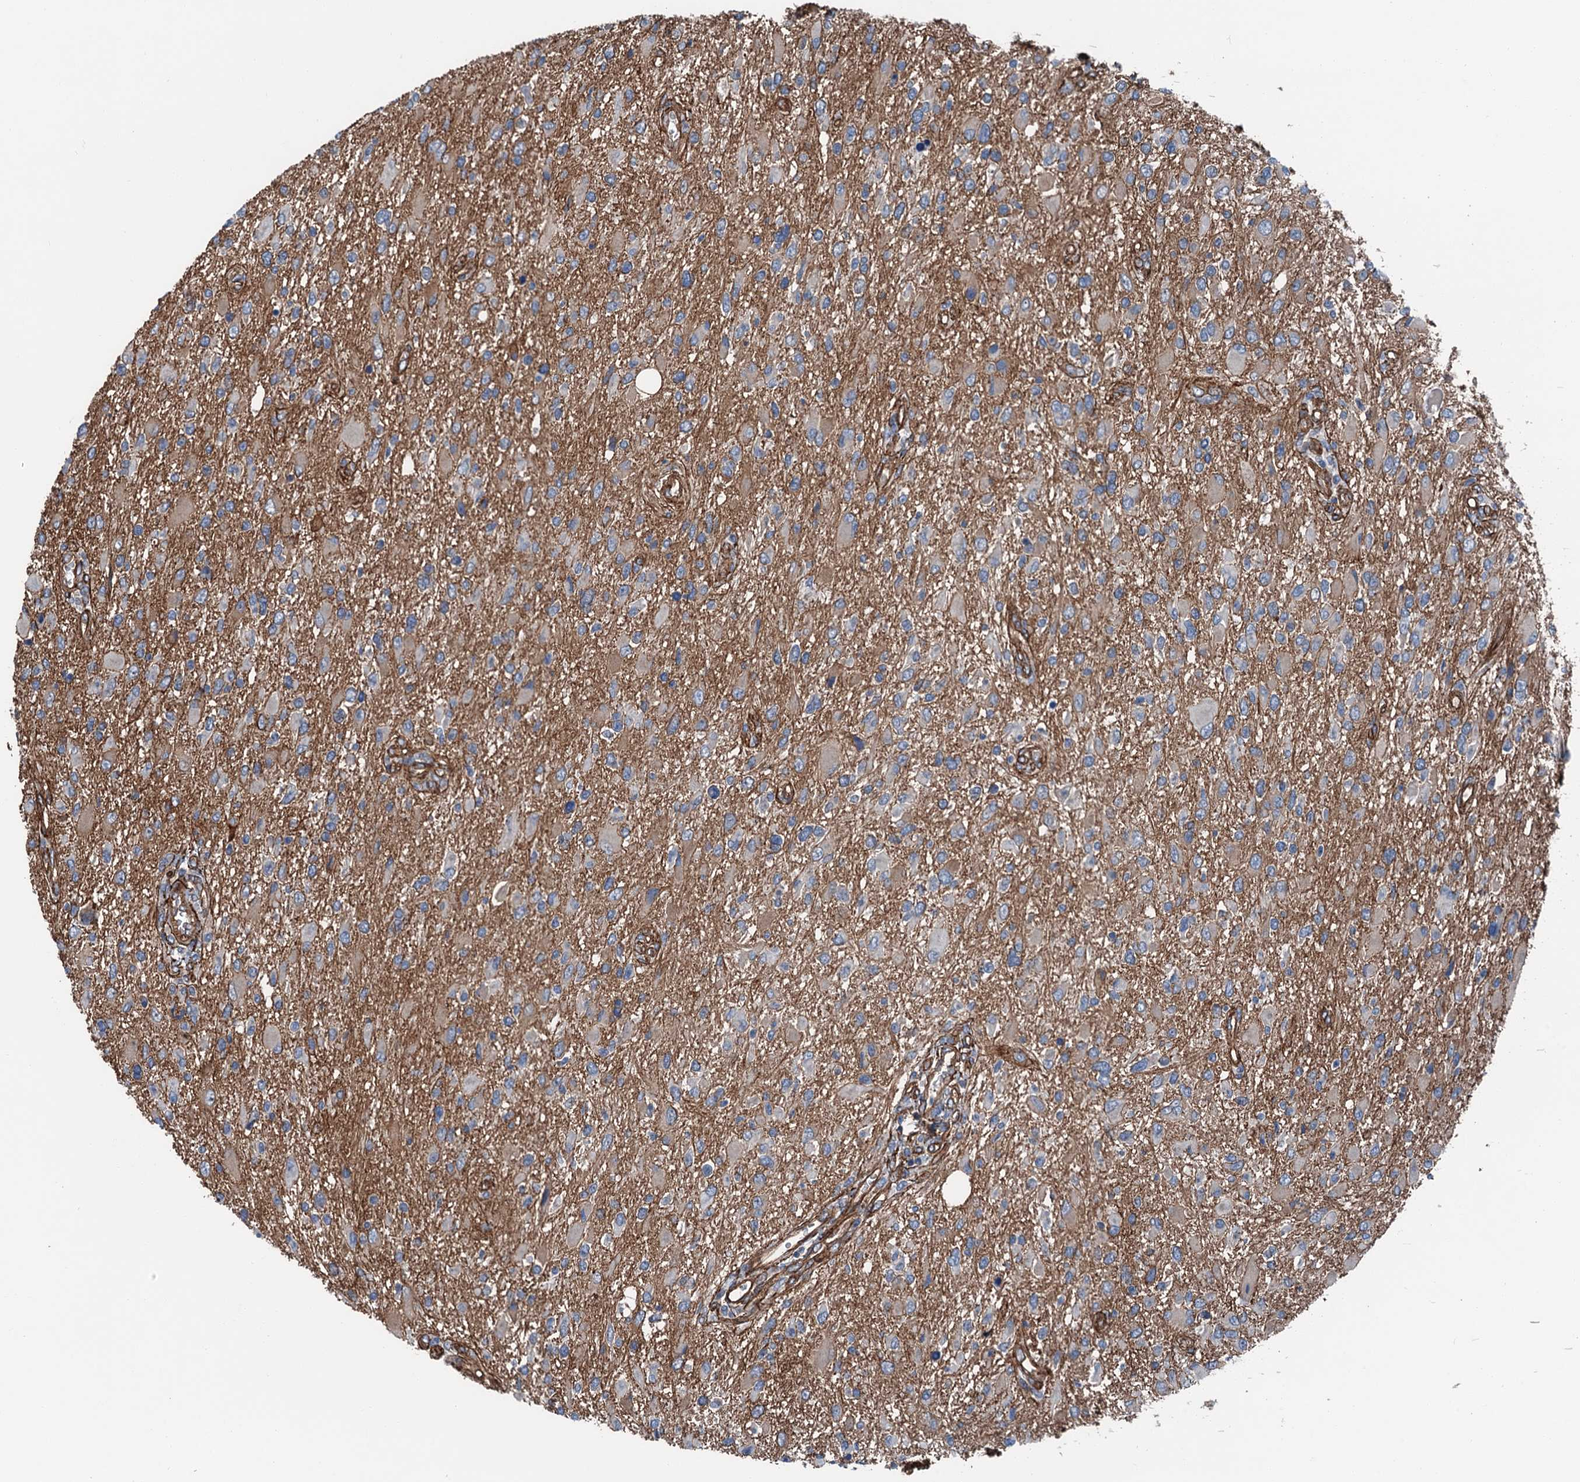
{"staining": {"intensity": "weak", "quantity": "25%-75%", "location": "cytoplasmic/membranous"}, "tissue": "glioma", "cell_type": "Tumor cells", "image_type": "cancer", "snomed": [{"axis": "morphology", "description": "Glioma, malignant, High grade"}, {"axis": "topography", "description": "Brain"}], "caption": "Weak cytoplasmic/membranous staining for a protein is seen in approximately 25%-75% of tumor cells of glioma using immunohistochemistry.", "gene": "NMRAL1", "patient": {"sex": "male", "age": 53}}